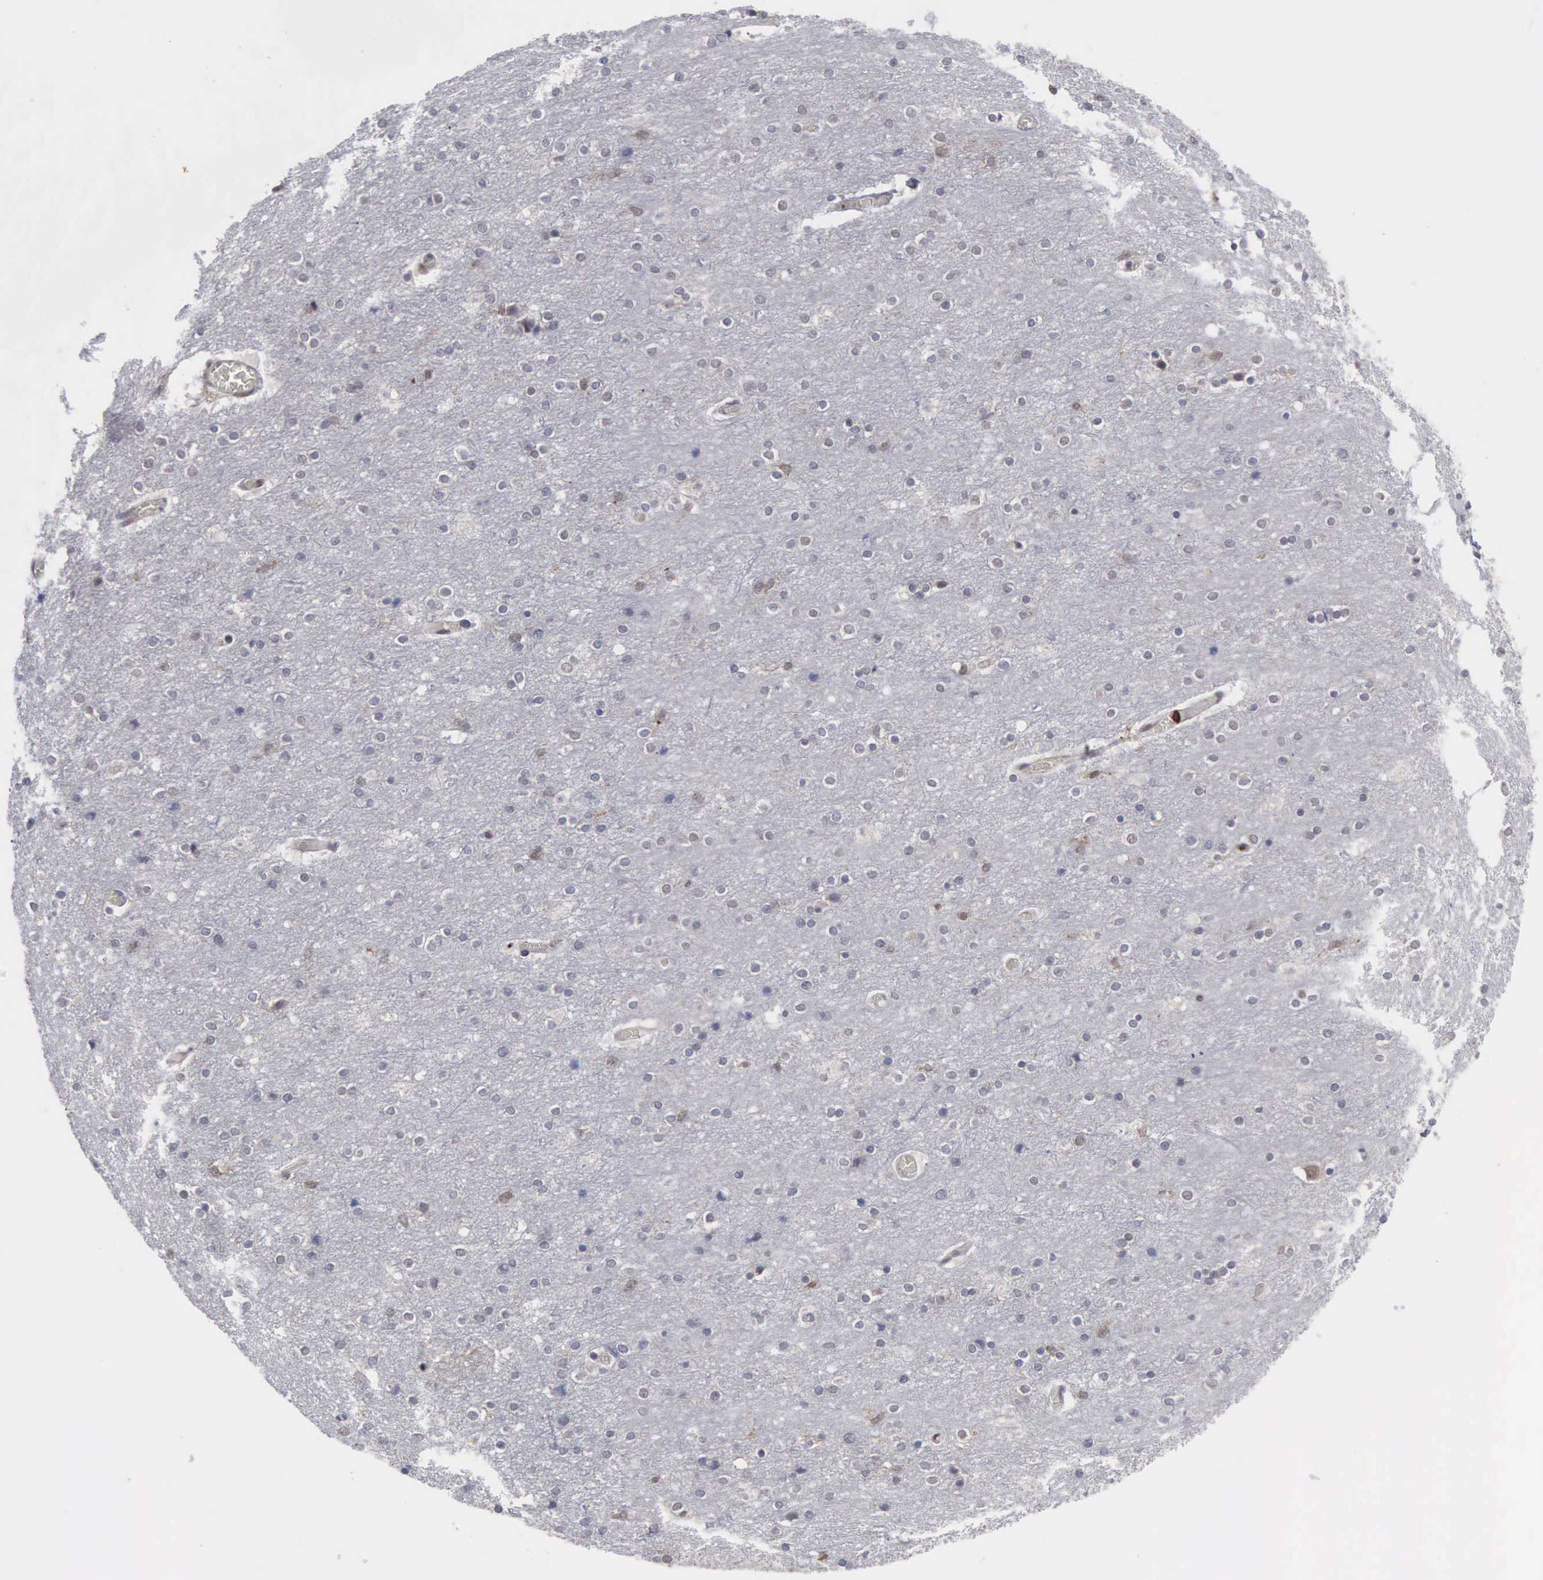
{"staining": {"intensity": "weak", "quantity": ">75%", "location": "nuclear"}, "tissue": "cerebral cortex", "cell_type": "Endothelial cells", "image_type": "normal", "snomed": [{"axis": "morphology", "description": "Normal tissue, NOS"}, {"axis": "topography", "description": "Cerebral cortex"}], "caption": "A brown stain labels weak nuclear staining of a protein in endothelial cells of benign cerebral cortex. The staining was performed using DAB (3,3'-diaminobenzidine) to visualize the protein expression in brown, while the nuclei were stained in blue with hematoxylin (Magnification: 20x).", "gene": "TRMT5", "patient": {"sex": "female", "age": 54}}